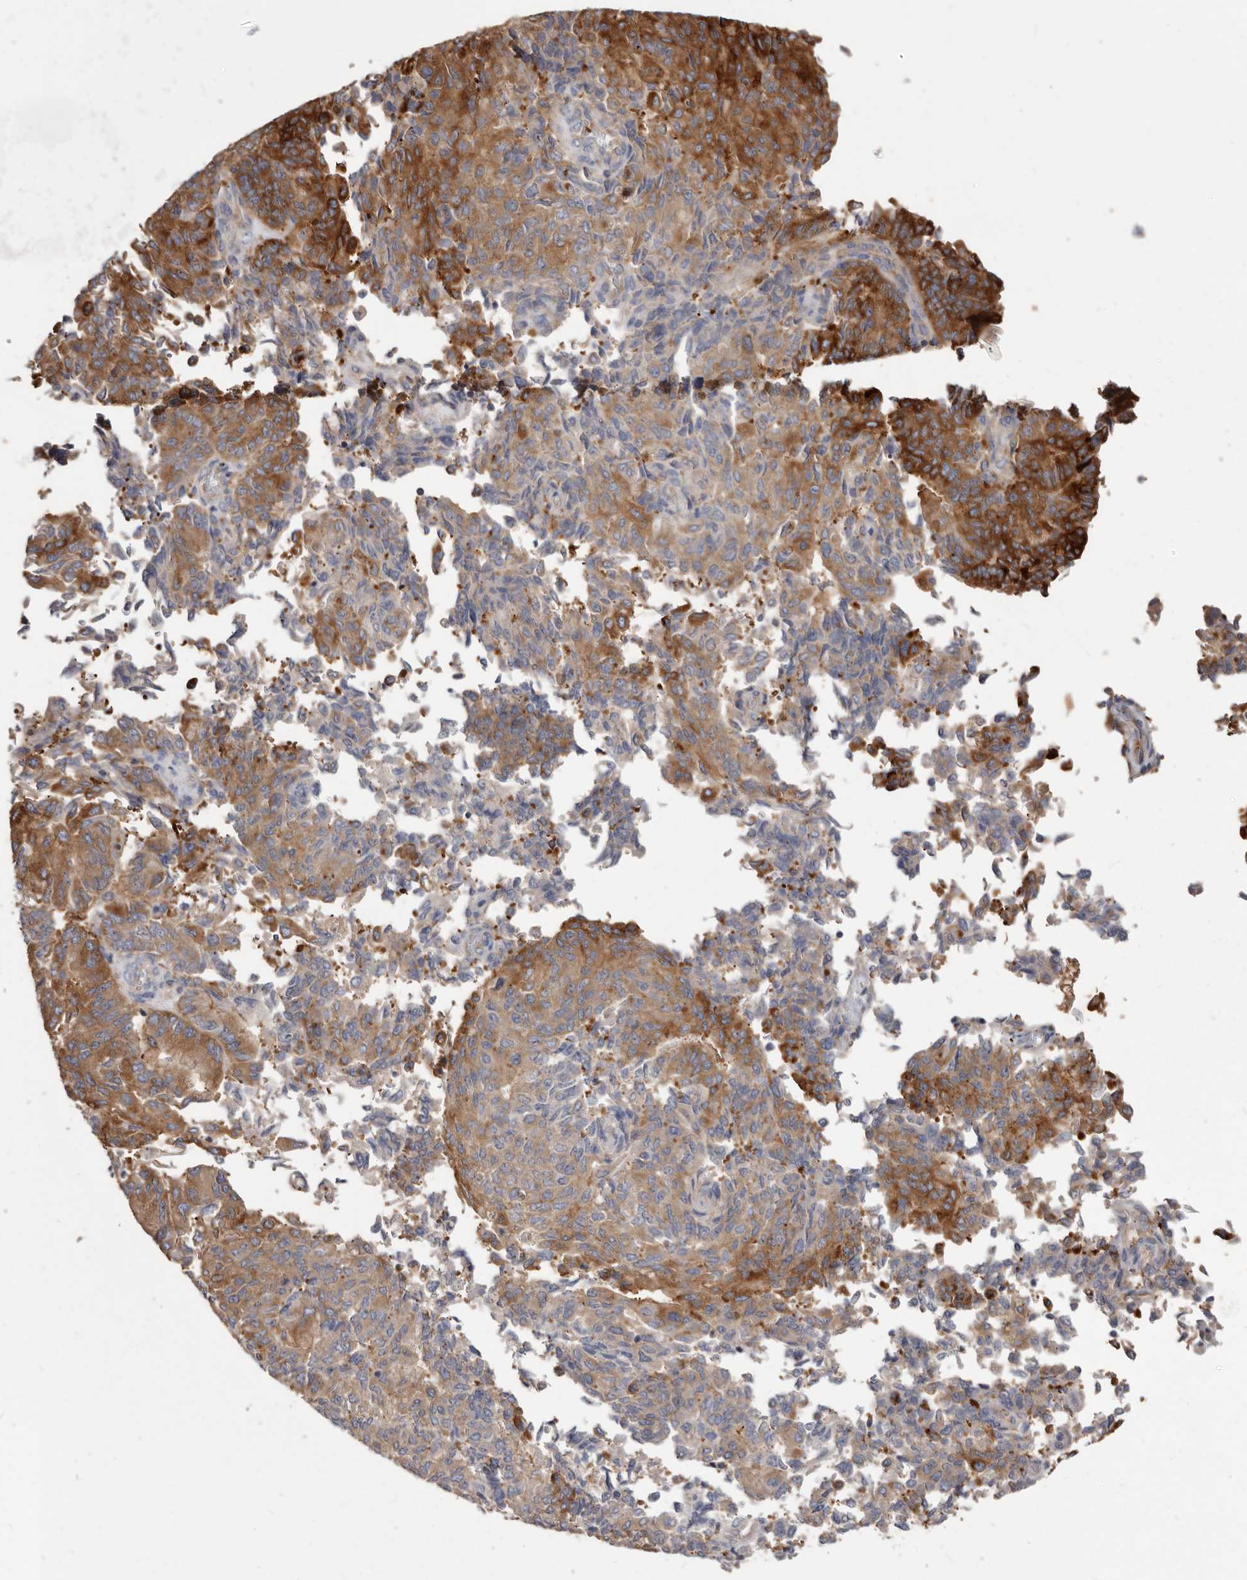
{"staining": {"intensity": "strong", "quantity": "25%-75%", "location": "cytoplasmic/membranous"}, "tissue": "endometrial cancer", "cell_type": "Tumor cells", "image_type": "cancer", "snomed": [{"axis": "morphology", "description": "Adenocarcinoma, NOS"}, {"axis": "topography", "description": "Endometrium"}], "caption": "Immunohistochemical staining of endometrial cancer (adenocarcinoma) demonstrates high levels of strong cytoplasmic/membranous staining in about 25%-75% of tumor cells. (brown staining indicates protein expression, while blue staining denotes nuclei).", "gene": "TPD52", "patient": {"sex": "female", "age": 80}}